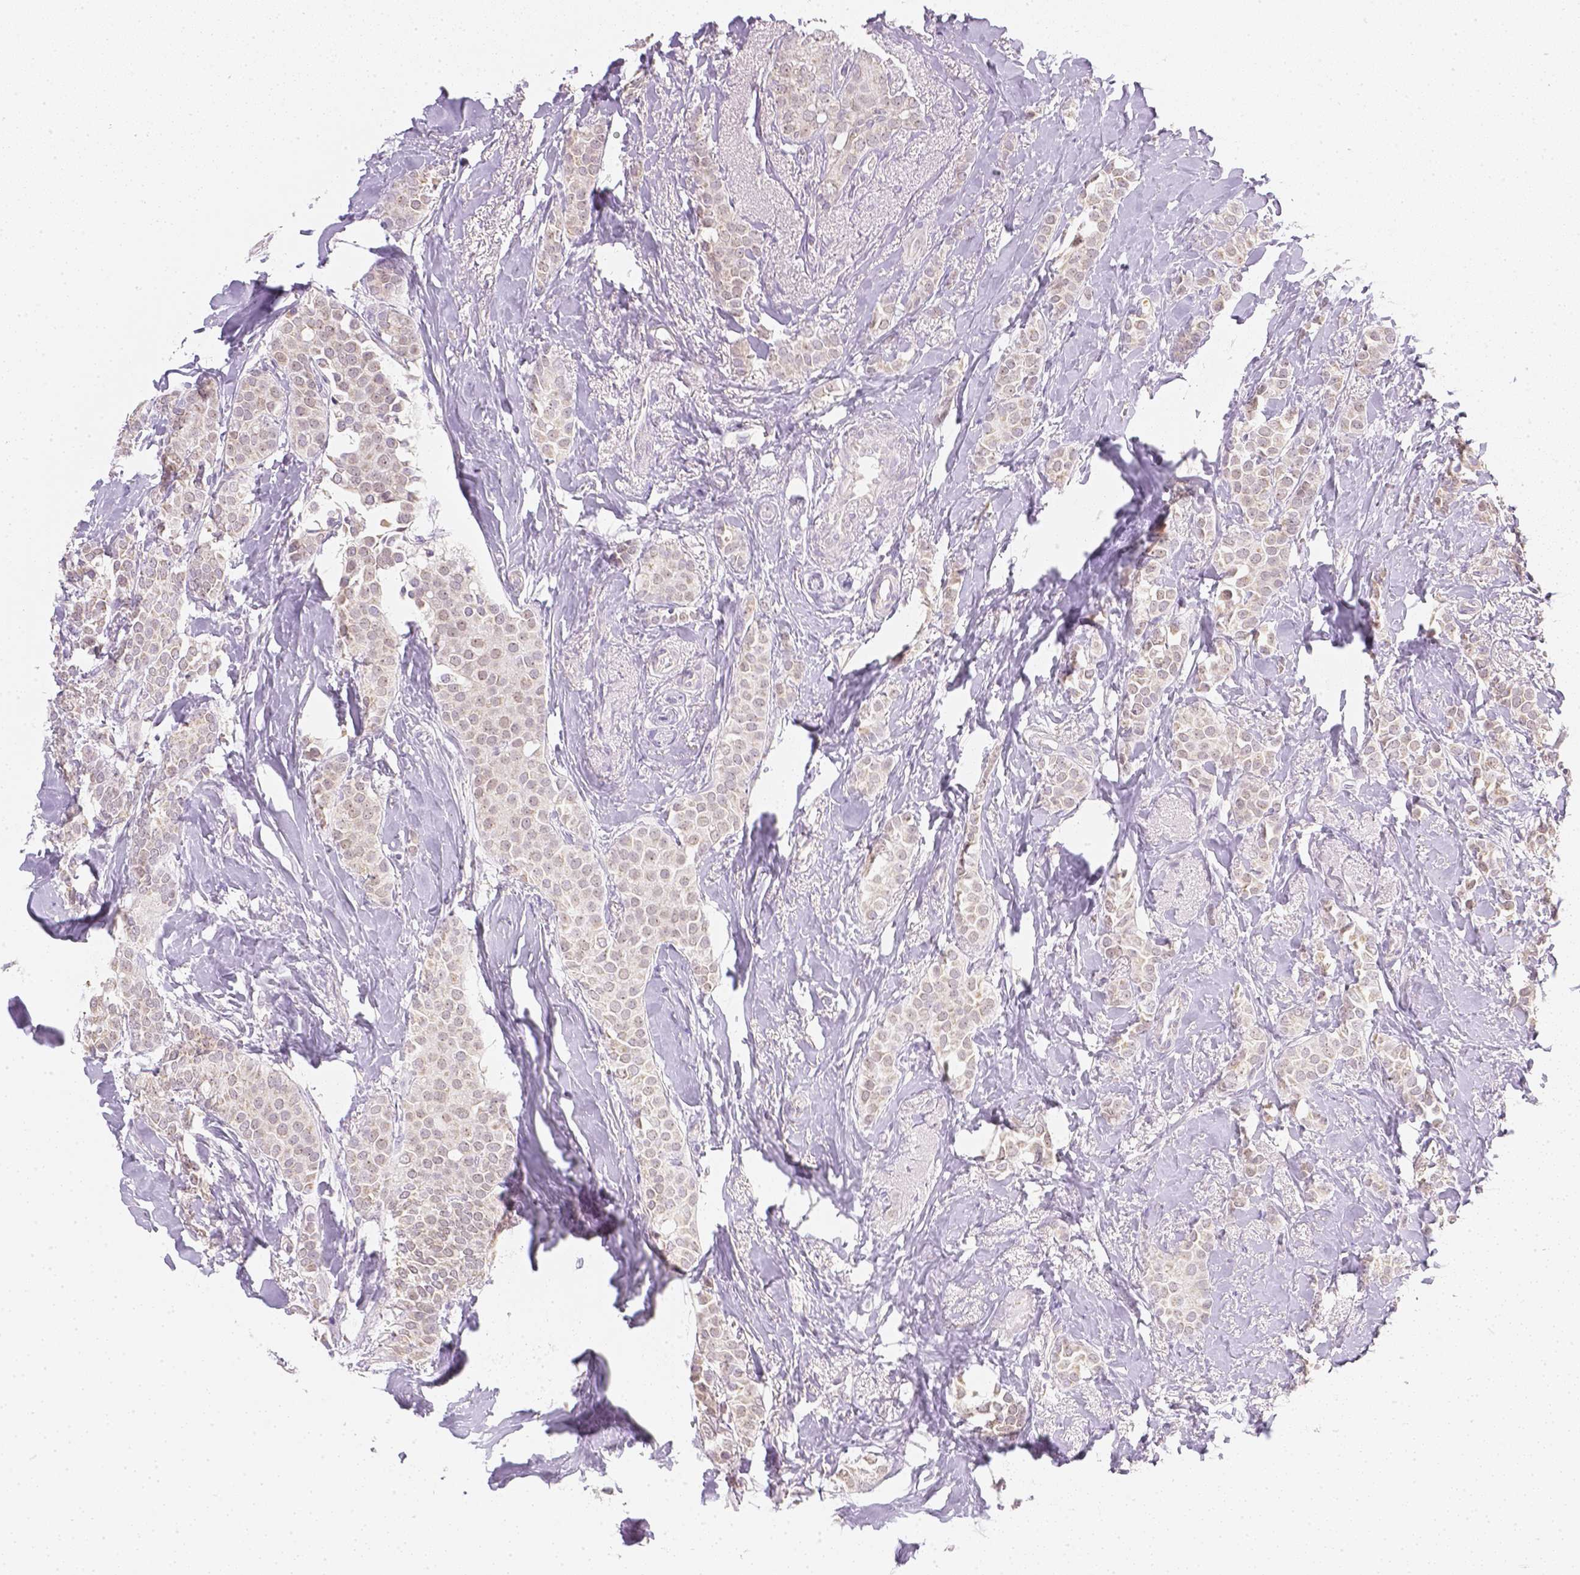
{"staining": {"intensity": "negative", "quantity": "none", "location": "none"}, "tissue": "breast cancer", "cell_type": "Tumor cells", "image_type": "cancer", "snomed": [{"axis": "morphology", "description": "Duct carcinoma"}, {"axis": "topography", "description": "Breast"}], "caption": "High magnification brightfield microscopy of breast cancer stained with DAB (3,3'-diaminobenzidine) (brown) and counterstained with hematoxylin (blue): tumor cells show no significant positivity.", "gene": "NVL", "patient": {"sex": "female", "age": 79}}